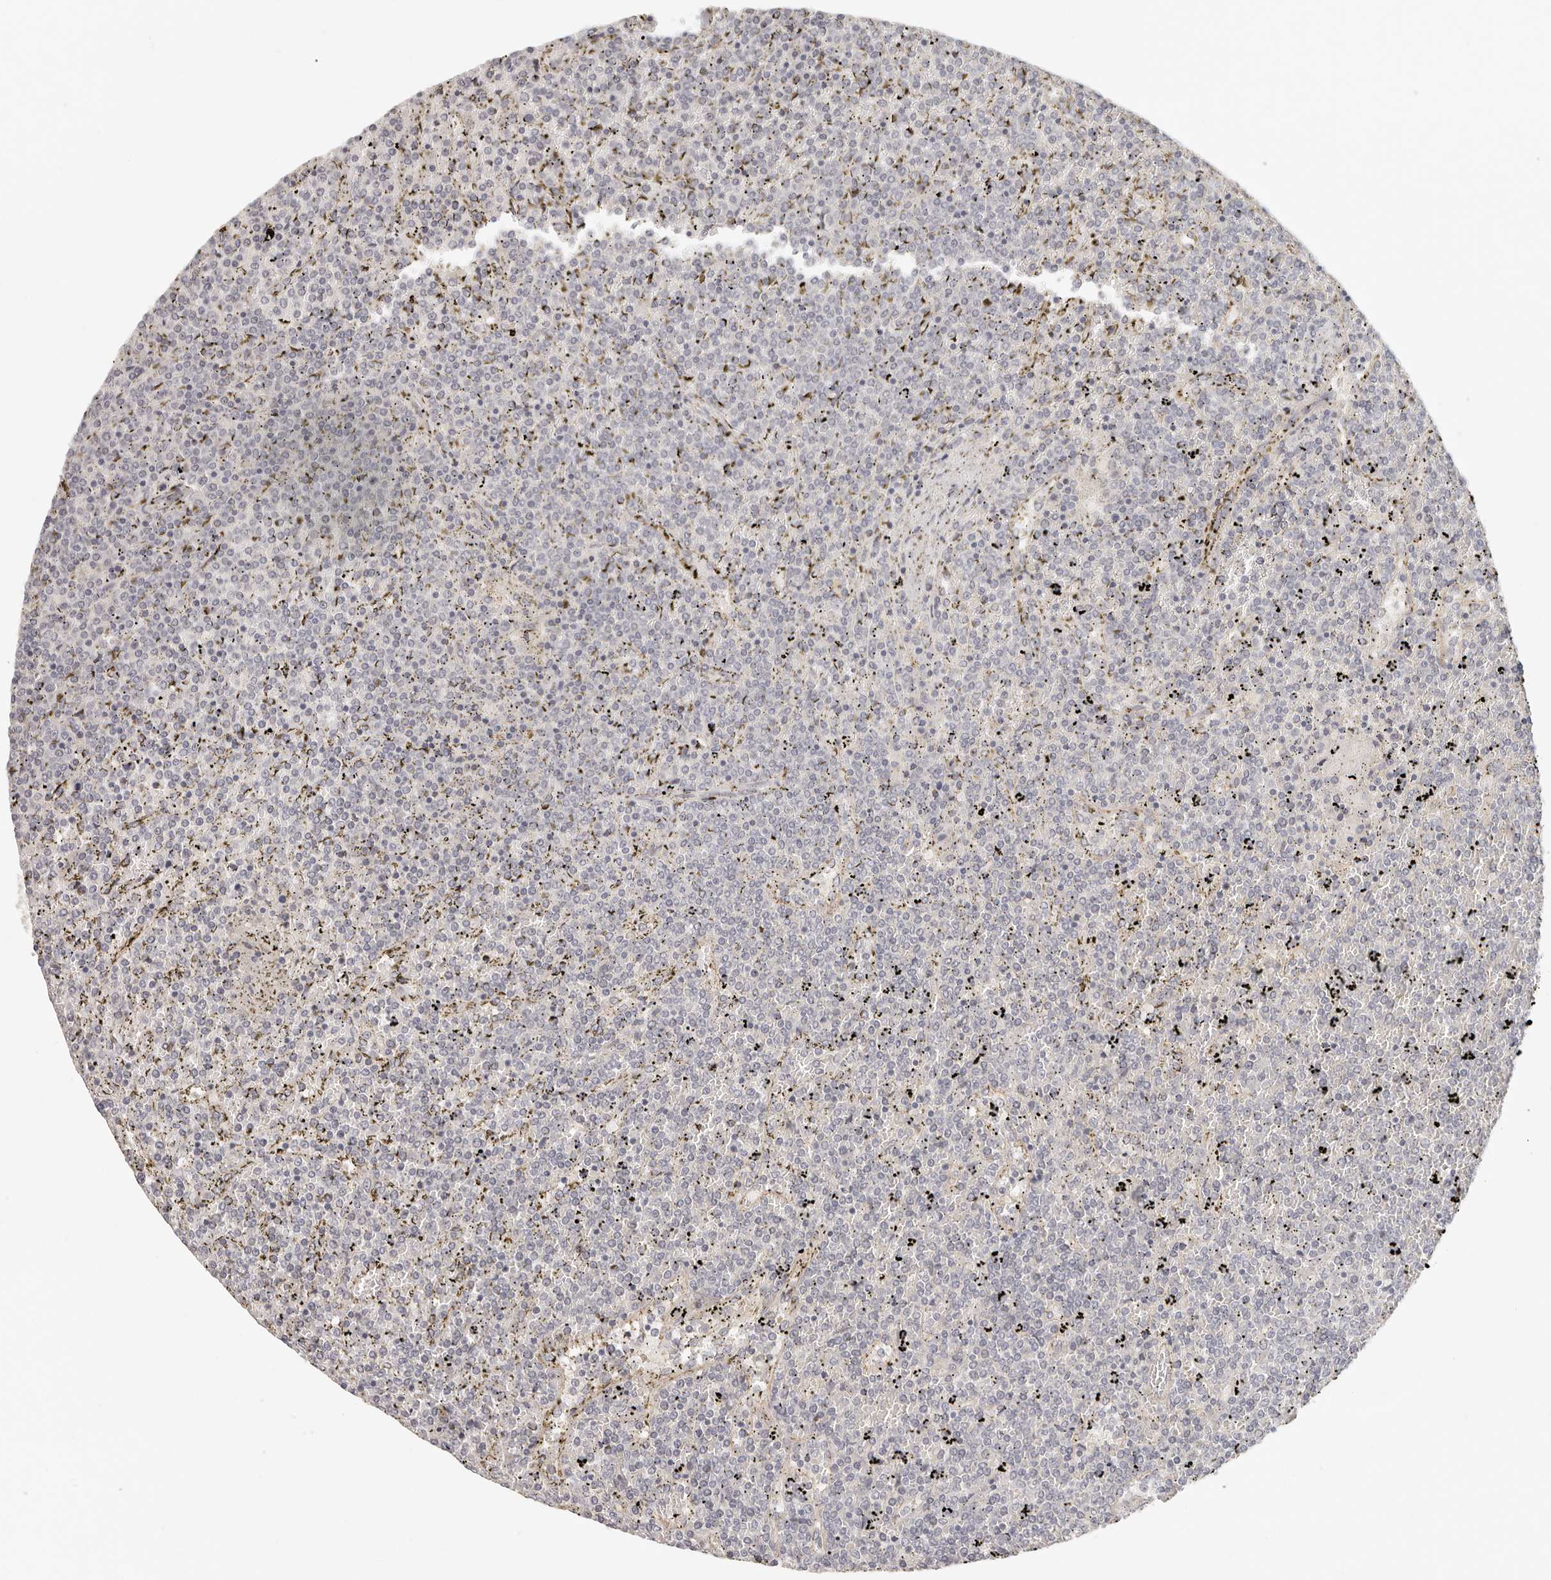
{"staining": {"intensity": "negative", "quantity": "none", "location": "none"}, "tissue": "lymphoma", "cell_type": "Tumor cells", "image_type": "cancer", "snomed": [{"axis": "morphology", "description": "Malignant lymphoma, non-Hodgkin's type, Low grade"}, {"axis": "topography", "description": "Spleen"}], "caption": "A photomicrograph of malignant lymphoma, non-Hodgkin's type (low-grade) stained for a protein exhibits no brown staining in tumor cells.", "gene": "ANXA9", "patient": {"sex": "female", "age": 19}}